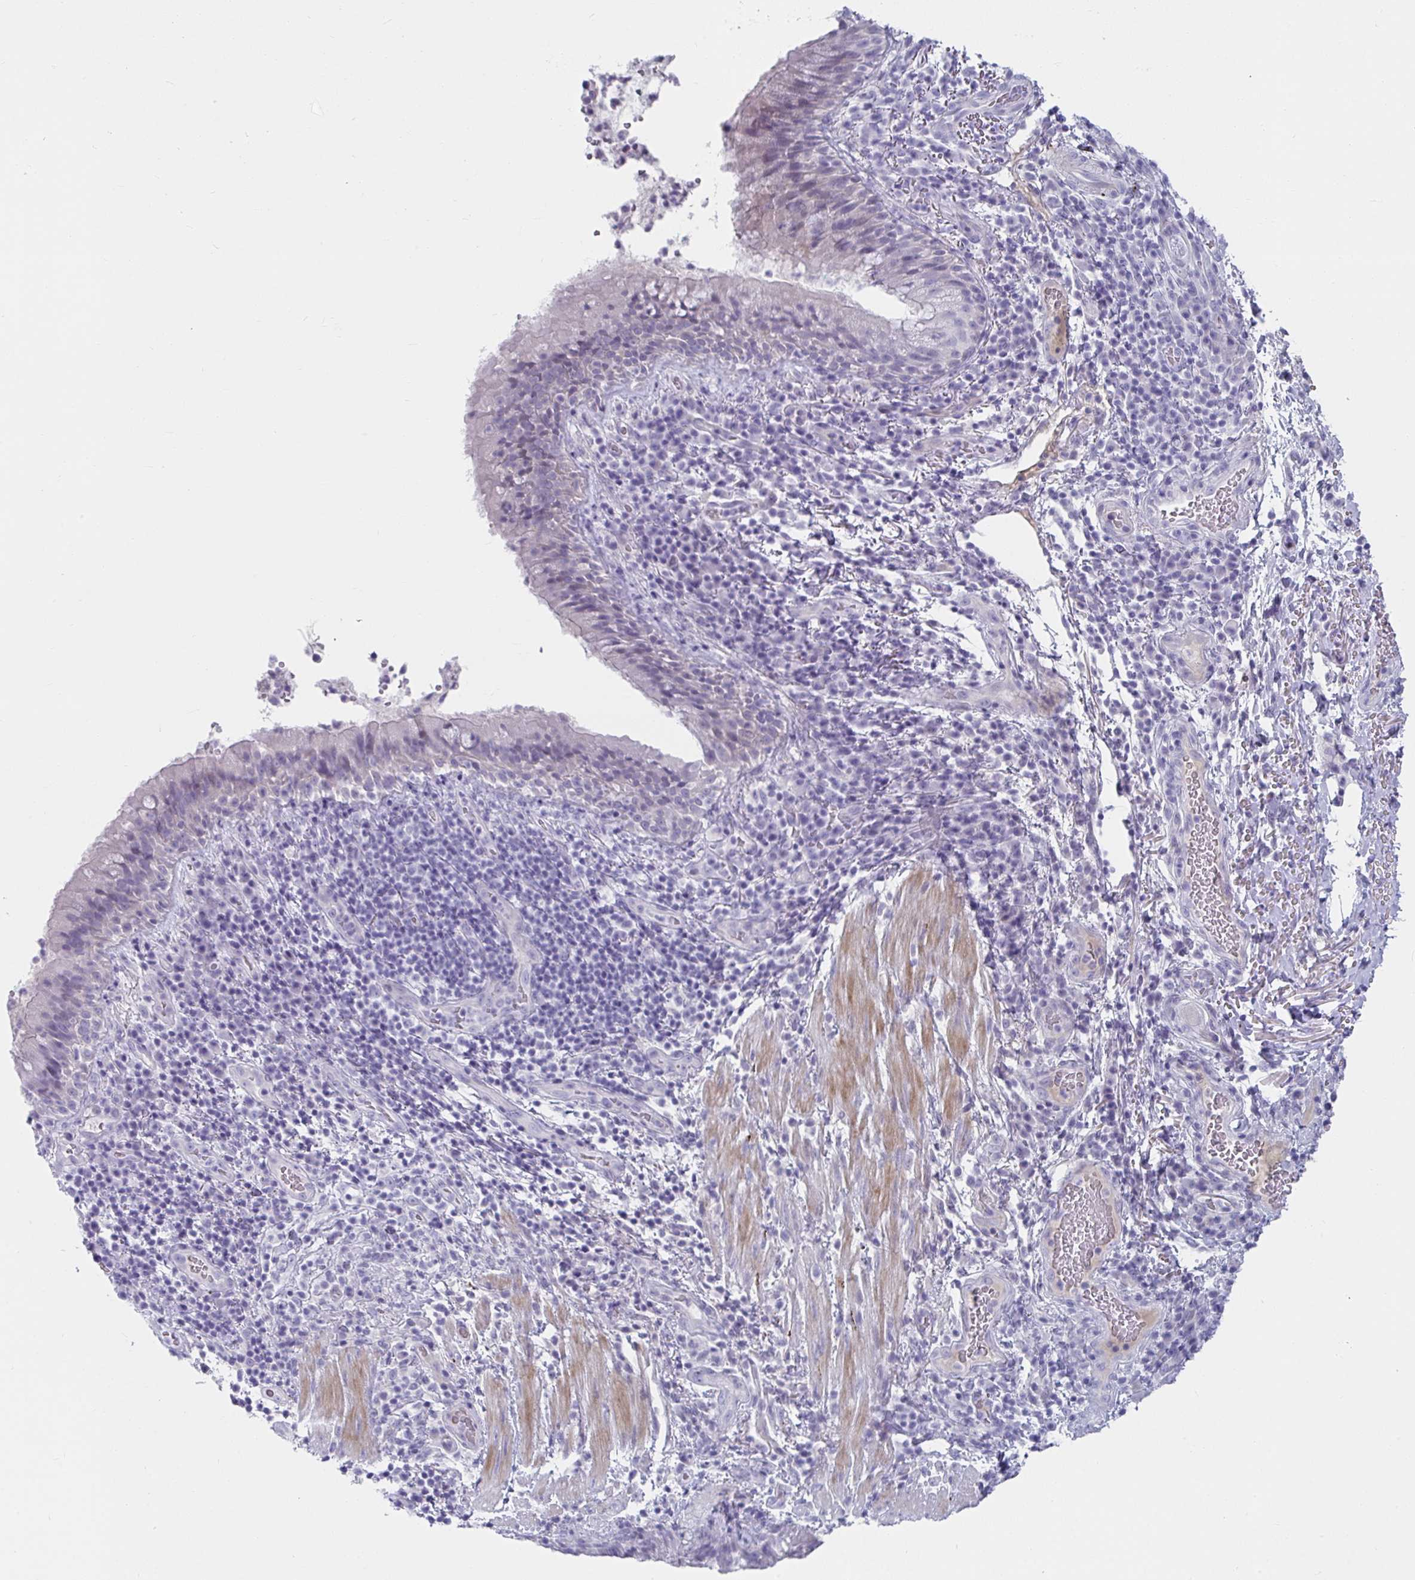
{"staining": {"intensity": "negative", "quantity": "none", "location": "none"}, "tissue": "bronchus", "cell_type": "Respiratory epithelial cells", "image_type": "normal", "snomed": [{"axis": "morphology", "description": "Normal tissue, NOS"}, {"axis": "topography", "description": "Lymph node"}, {"axis": "topography", "description": "Bronchus"}], "caption": "An immunohistochemistry histopathology image of unremarkable bronchus is shown. There is no staining in respiratory epithelial cells of bronchus.", "gene": "NPY", "patient": {"sex": "male", "age": 56}}